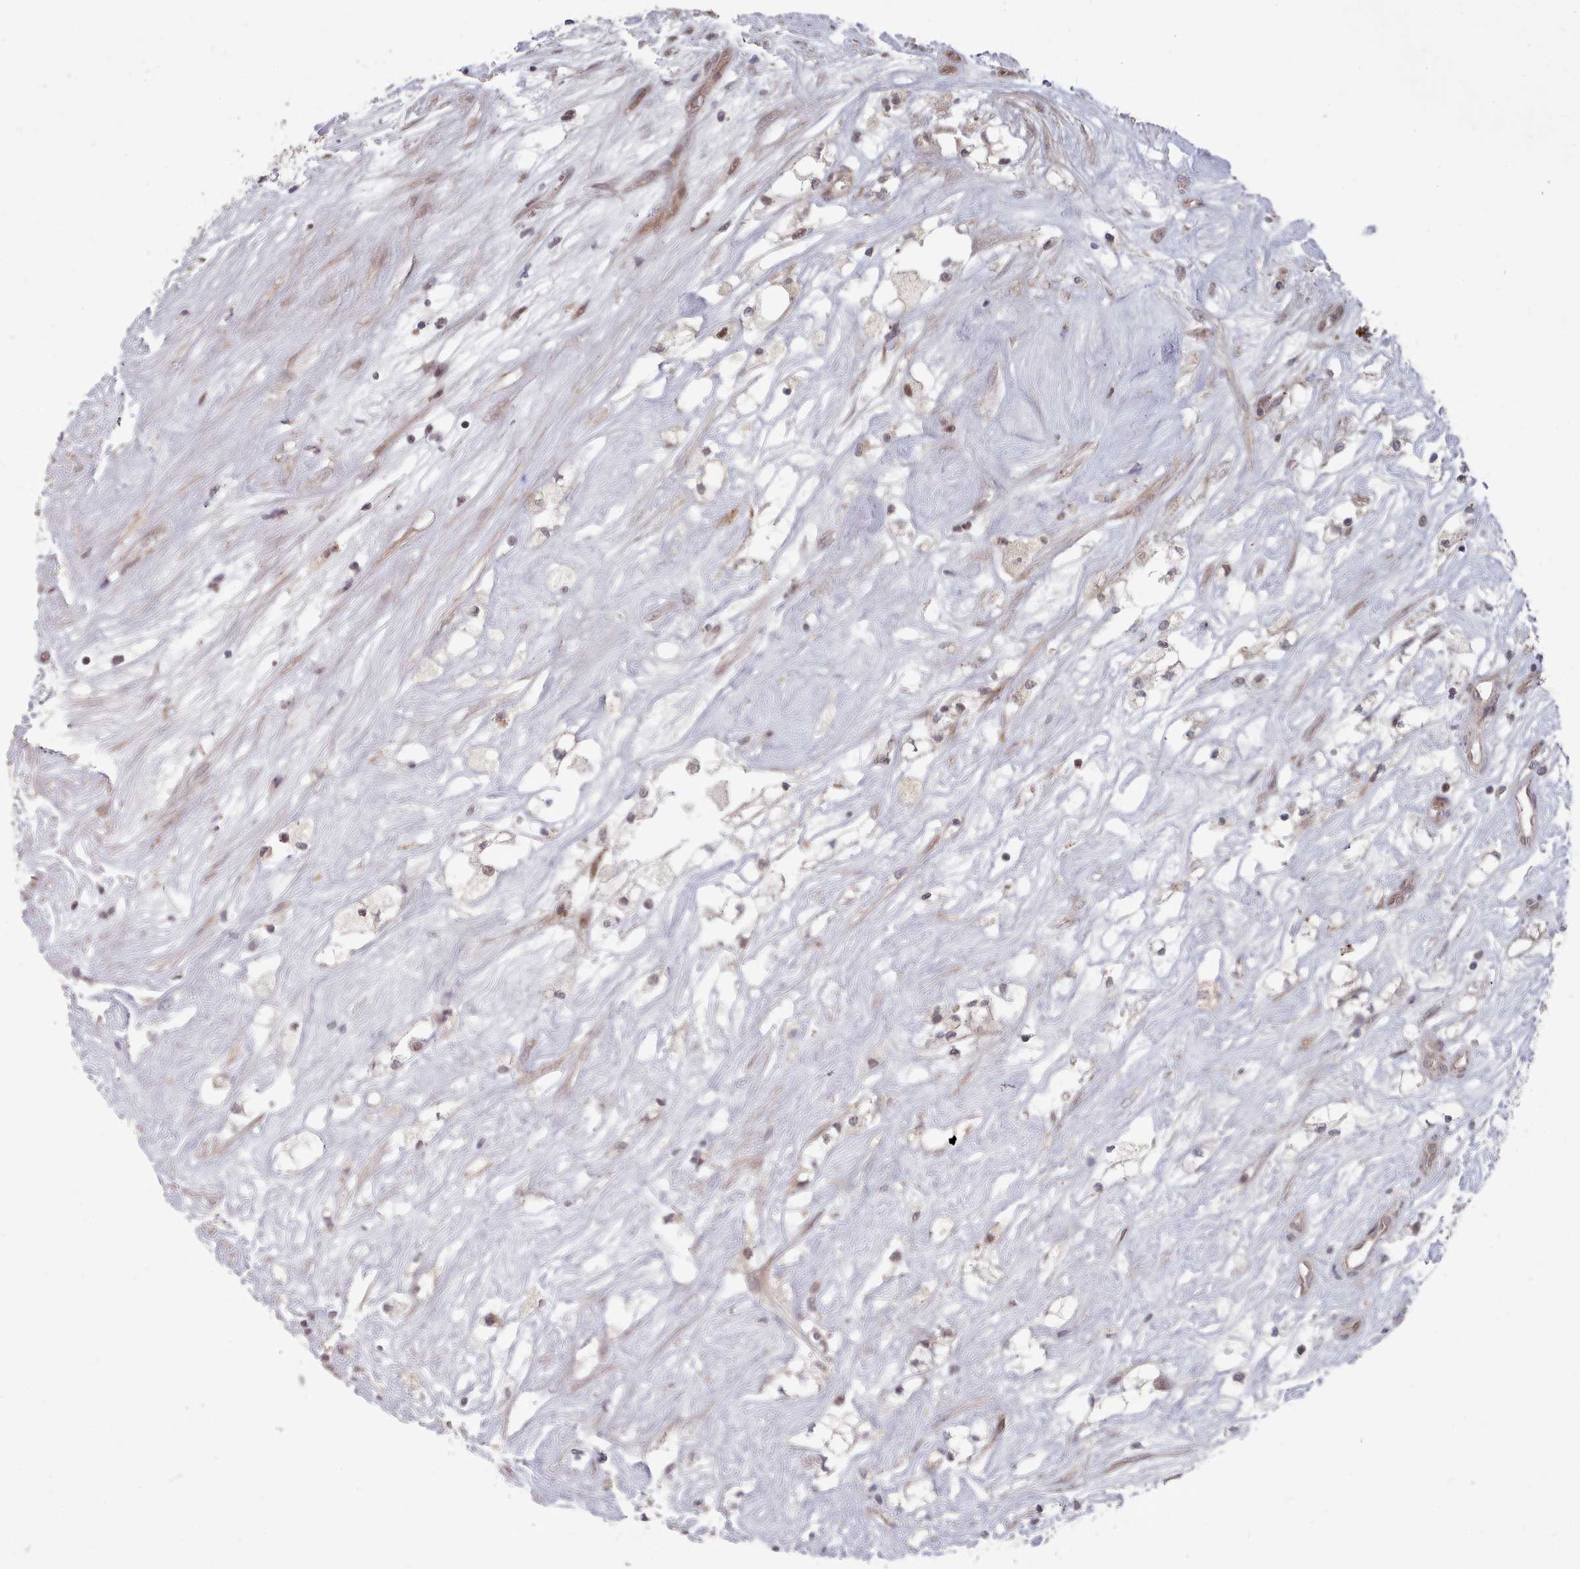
{"staining": {"intensity": "negative", "quantity": "none", "location": "none"}, "tissue": "renal cancer", "cell_type": "Tumor cells", "image_type": "cancer", "snomed": [{"axis": "morphology", "description": "Adenocarcinoma, NOS"}, {"axis": "topography", "description": "Kidney"}], "caption": "High magnification brightfield microscopy of renal cancer stained with DAB (brown) and counterstained with hematoxylin (blue): tumor cells show no significant expression.", "gene": "CPSF4", "patient": {"sex": "male", "age": 59}}